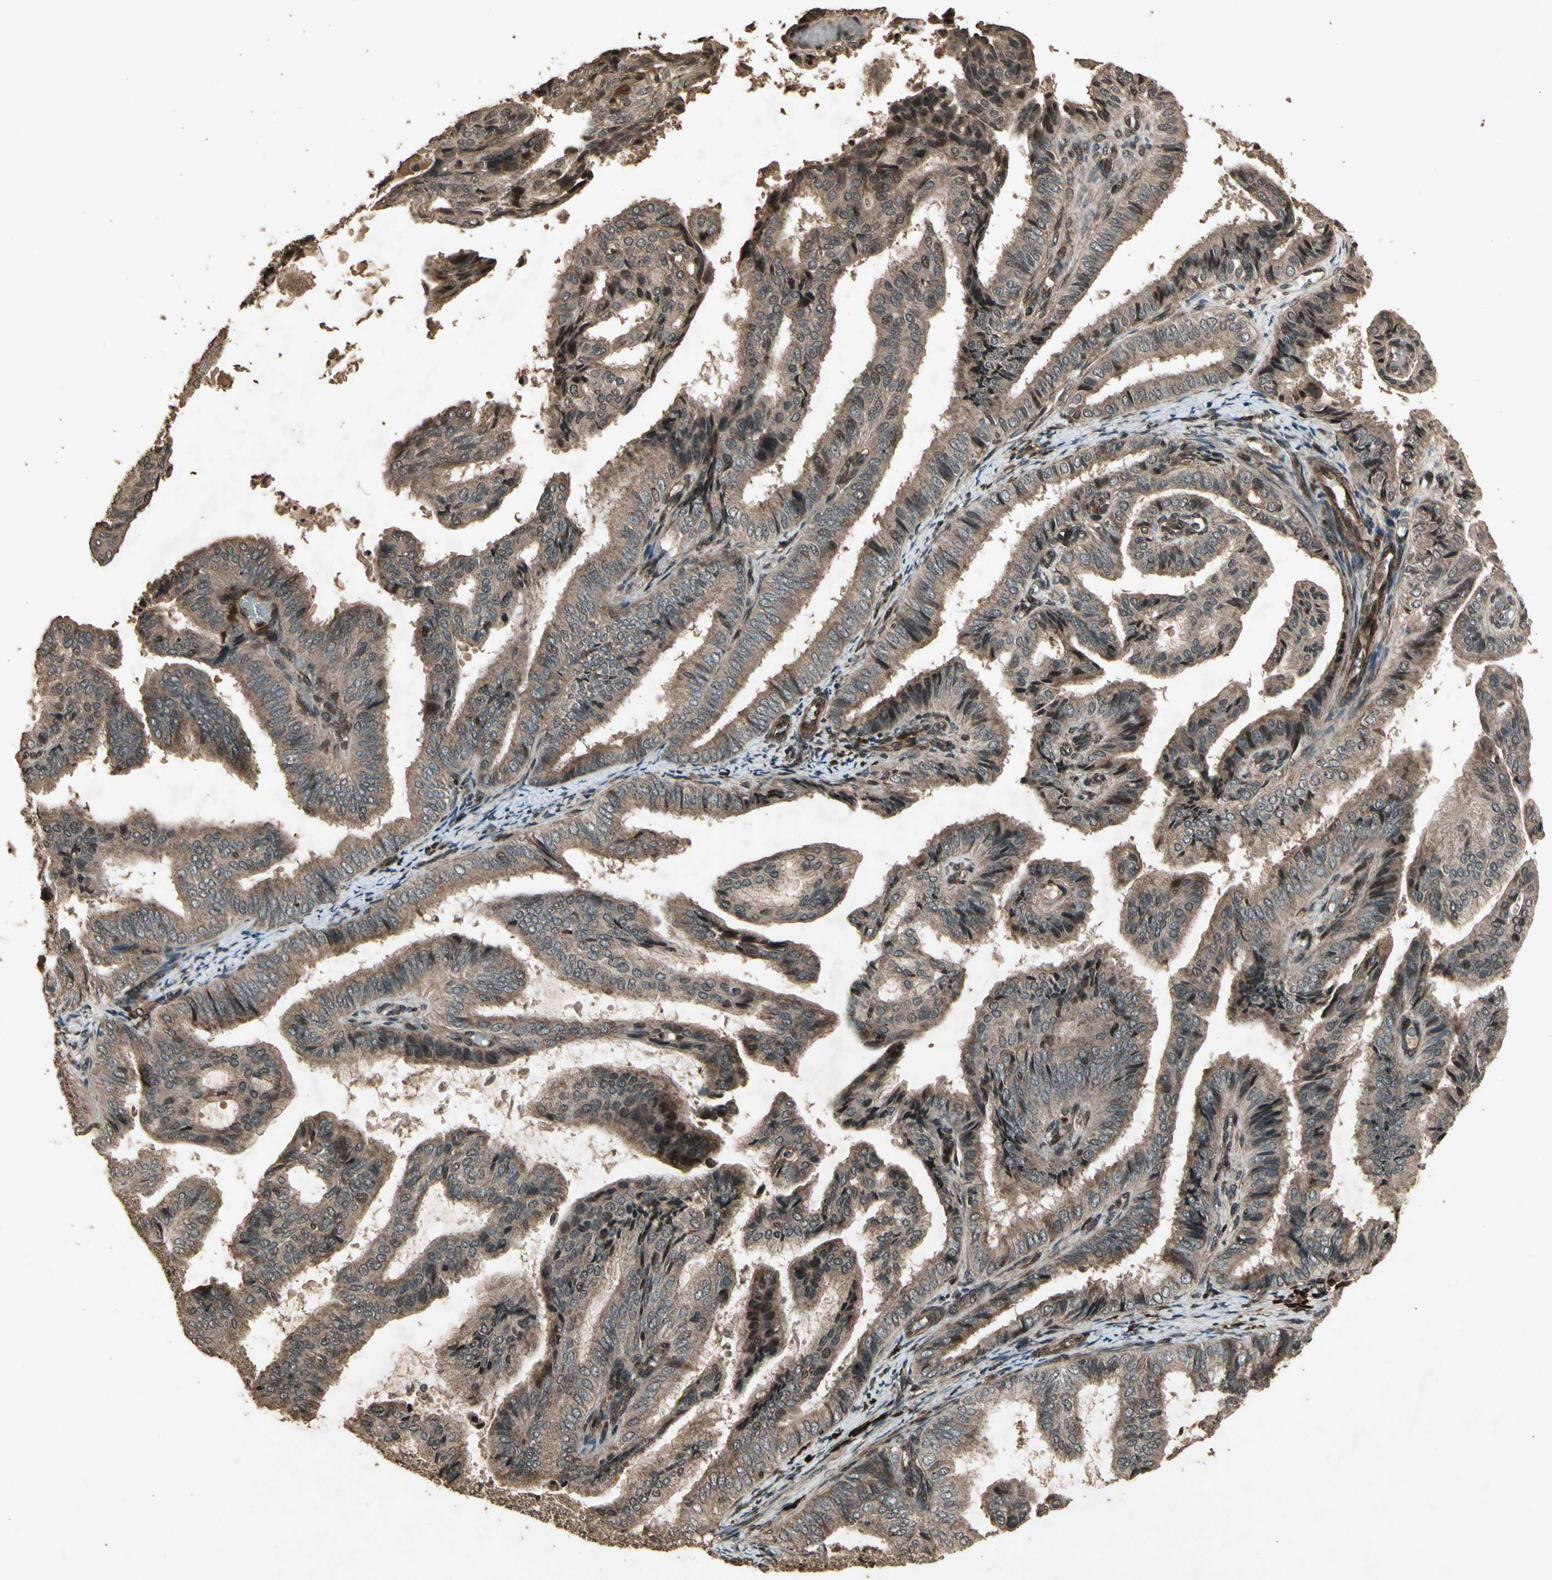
{"staining": {"intensity": "moderate", "quantity": ">75%", "location": "cytoplasmic/membranous"}, "tissue": "endometrial cancer", "cell_type": "Tumor cells", "image_type": "cancer", "snomed": [{"axis": "morphology", "description": "Adenocarcinoma, NOS"}, {"axis": "topography", "description": "Endometrium"}], "caption": "Protein expression analysis of human endometrial adenocarcinoma reveals moderate cytoplasmic/membranous positivity in approximately >75% of tumor cells.", "gene": "GLRX", "patient": {"sex": "female", "age": 58}}